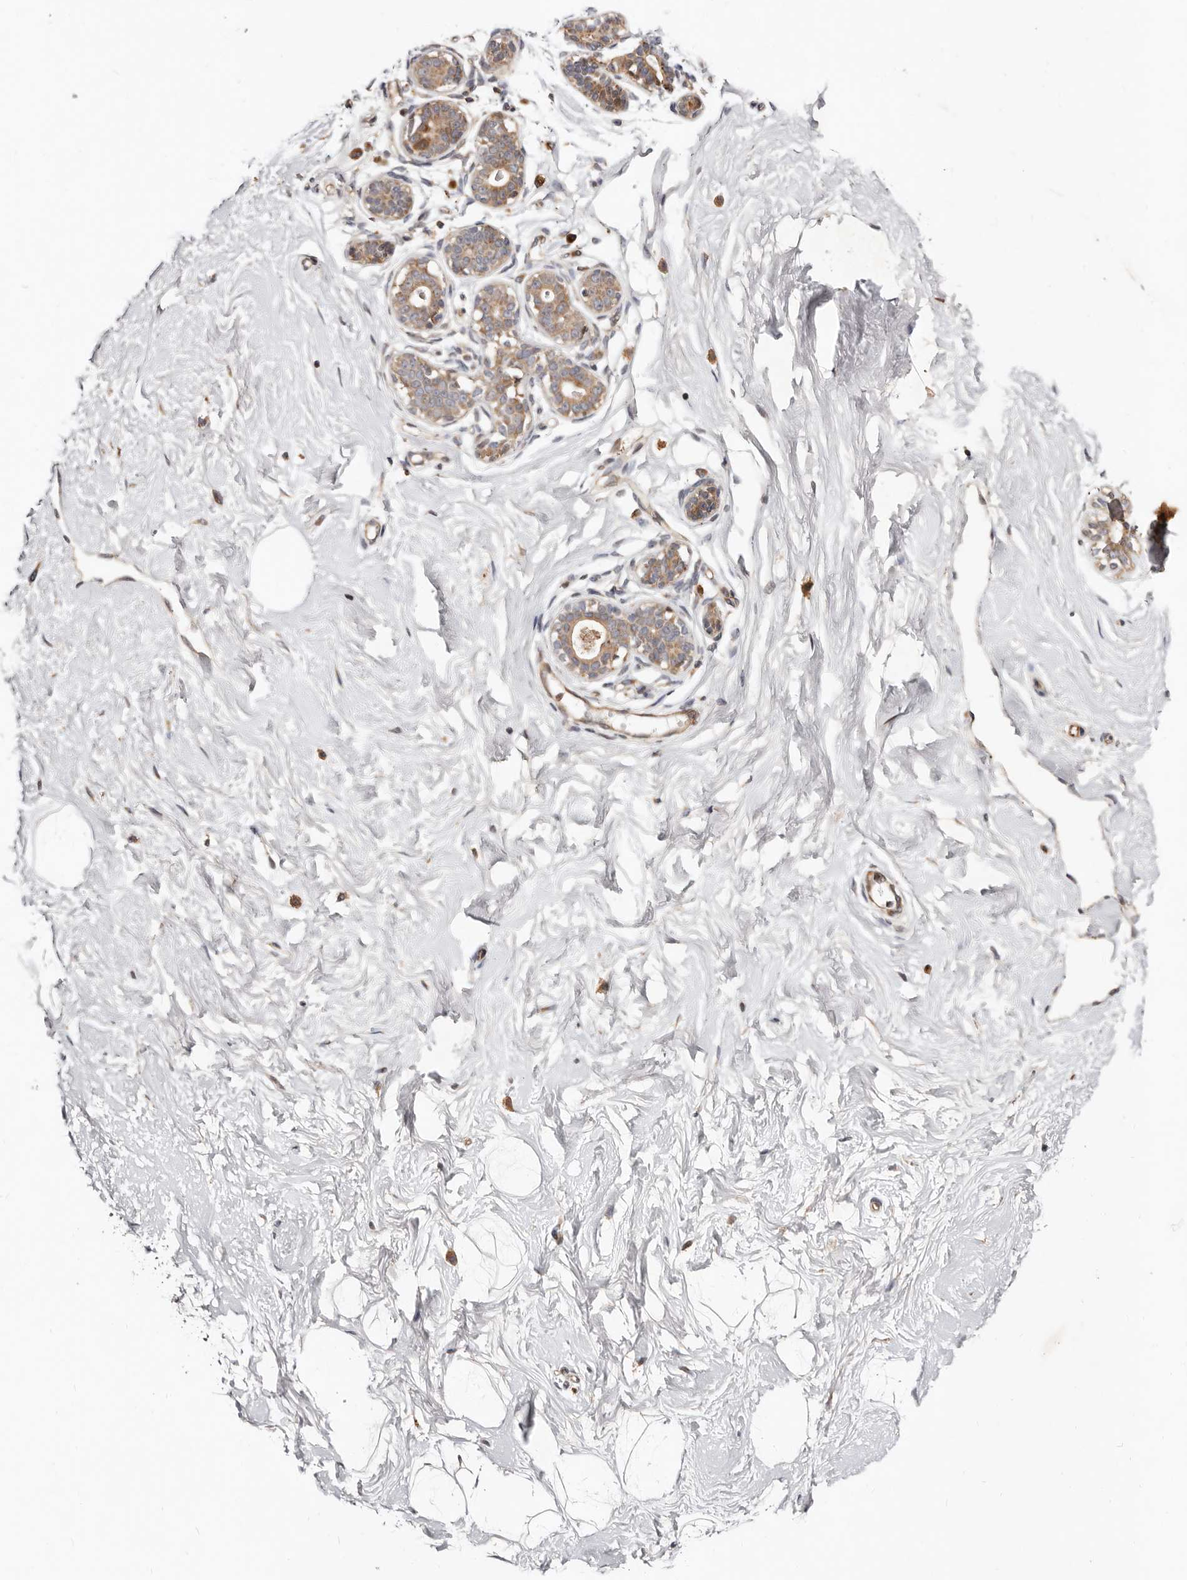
{"staining": {"intensity": "negative", "quantity": "none", "location": "none"}, "tissue": "breast", "cell_type": "Adipocytes", "image_type": "normal", "snomed": [{"axis": "morphology", "description": "Normal tissue, NOS"}, {"axis": "morphology", "description": "Adenoma, NOS"}, {"axis": "topography", "description": "Breast"}], "caption": "Immunohistochemistry of normal human breast shows no expression in adipocytes.", "gene": "USP33", "patient": {"sex": "female", "age": 23}}